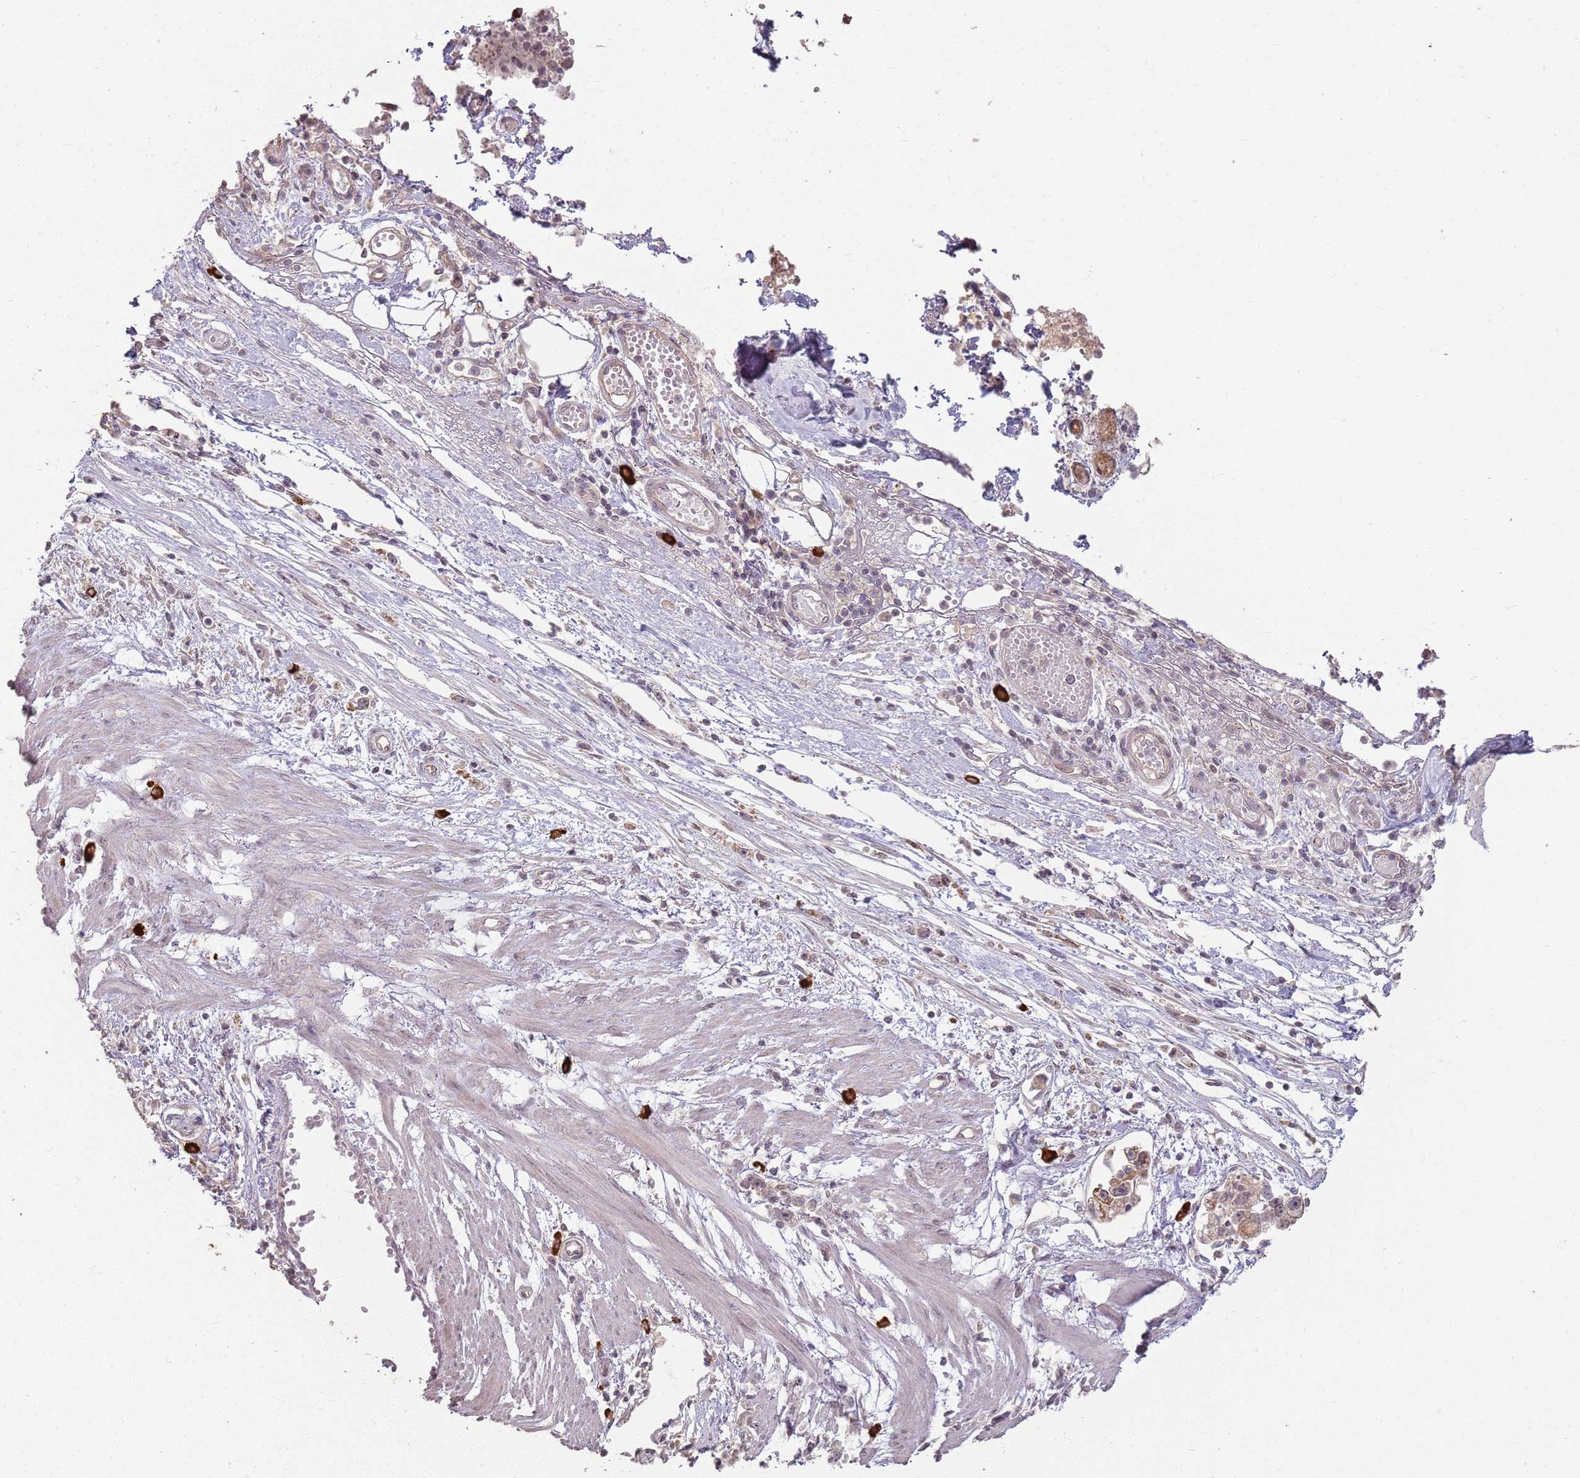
{"staining": {"intensity": "weak", "quantity": ">75%", "location": "cytoplasmic/membranous"}, "tissue": "stomach cancer", "cell_type": "Tumor cells", "image_type": "cancer", "snomed": [{"axis": "morphology", "description": "Adenocarcinoma, NOS"}, {"axis": "topography", "description": "Stomach"}], "caption": "Immunohistochemical staining of stomach cancer (adenocarcinoma) displays weak cytoplasmic/membranous protein positivity in approximately >75% of tumor cells.", "gene": "CCDC168", "patient": {"sex": "female", "age": 59}}